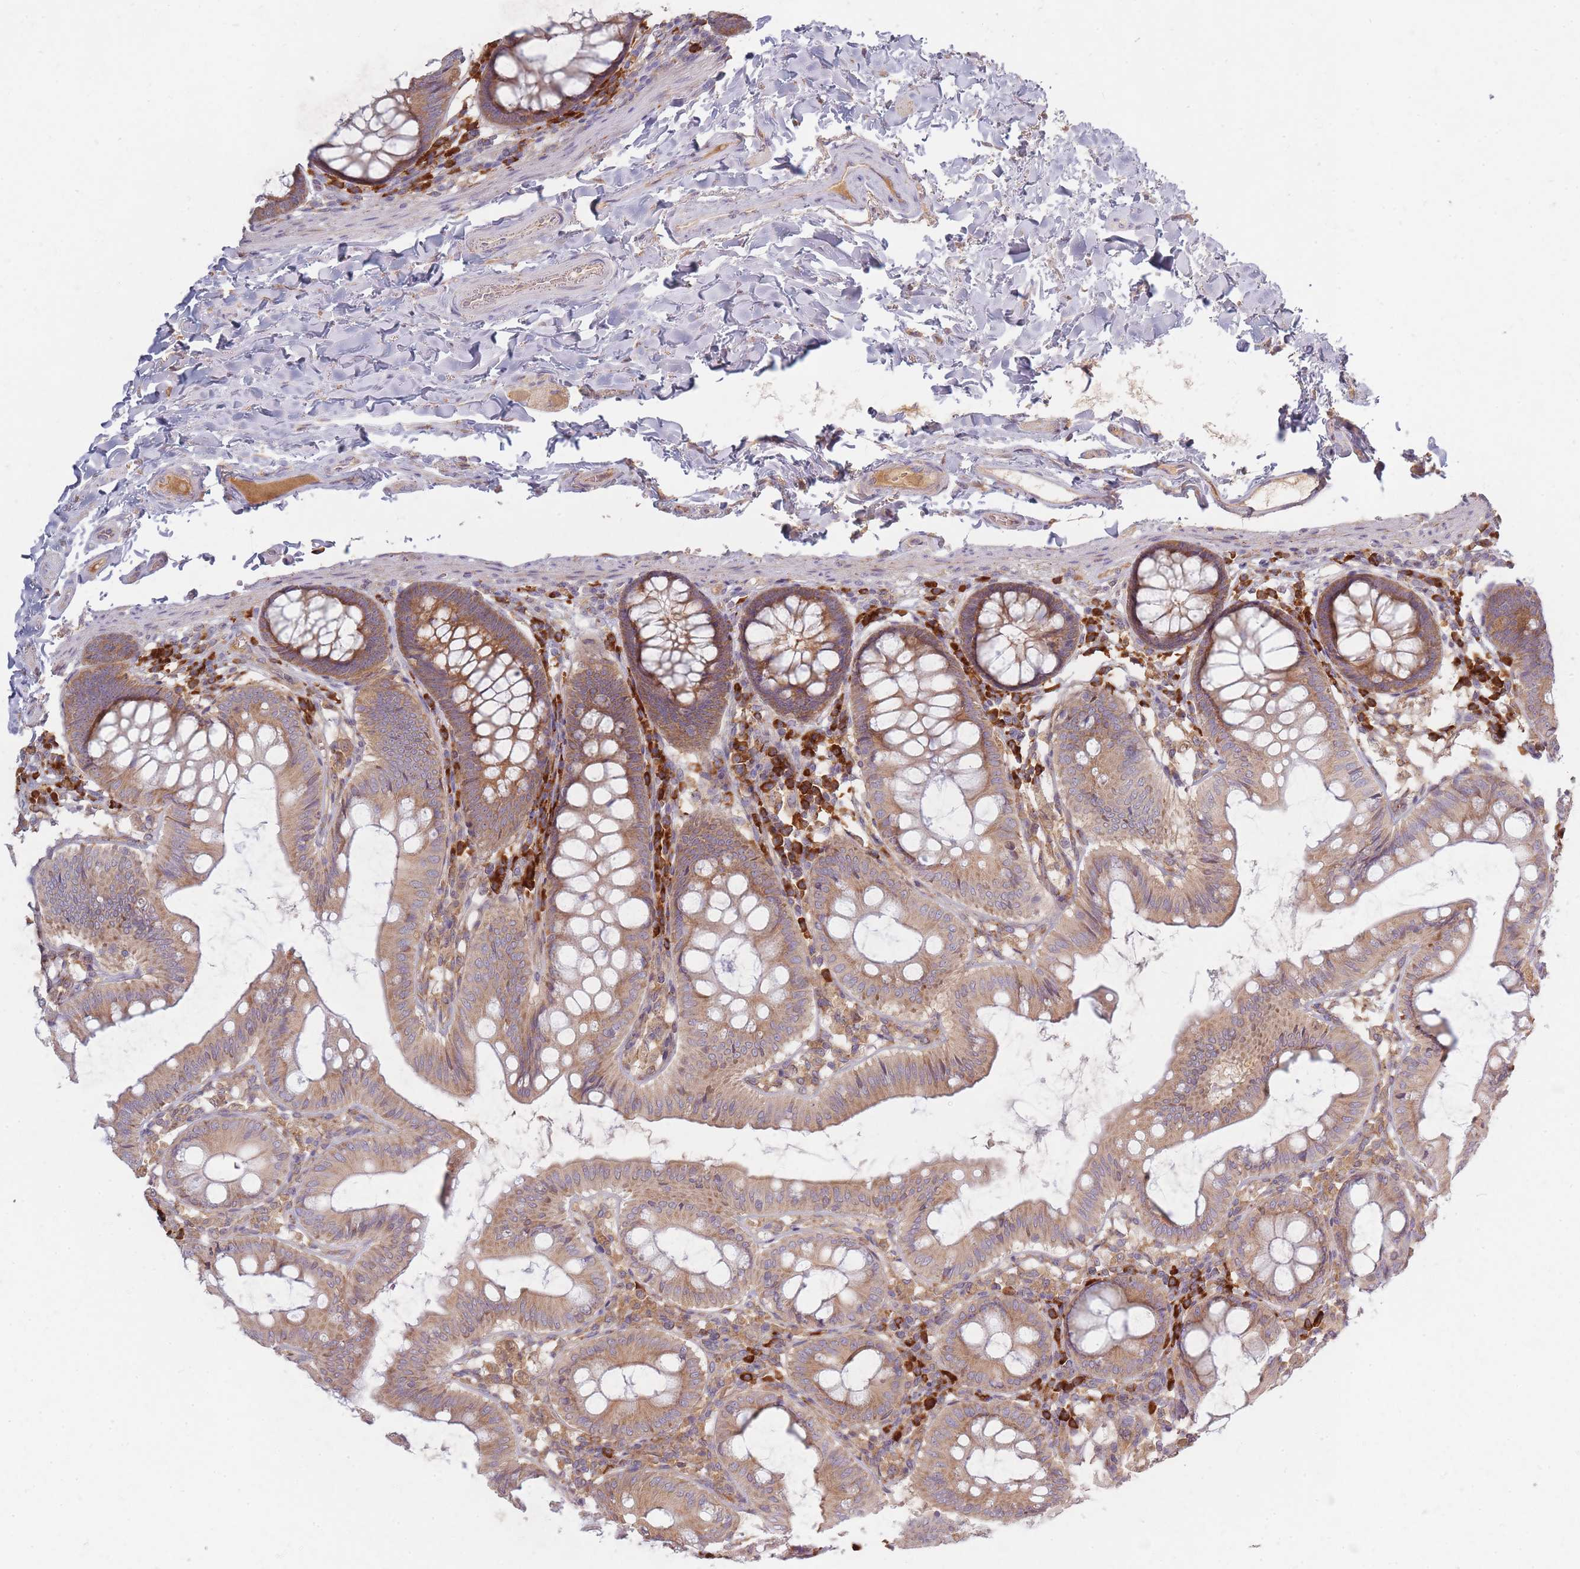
{"staining": {"intensity": "weak", "quantity": ">75%", "location": "cytoplasmic/membranous"}, "tissue": "colon", "cell_type": "Endothelial cells", "image_type": "normal", "snomed": [{"axis": "morphology", "description": "Normal tissue, NOS"}, {"axis": "topography", "description": "Colon"}], "caption": "Protein expression analysis of unremarkable human colon reveals weak cytoplasmic/membranous expression in about >75% of endothelial cells.", "gene": "SMIM14", "patient": {"sex": "male", "age": 84}}